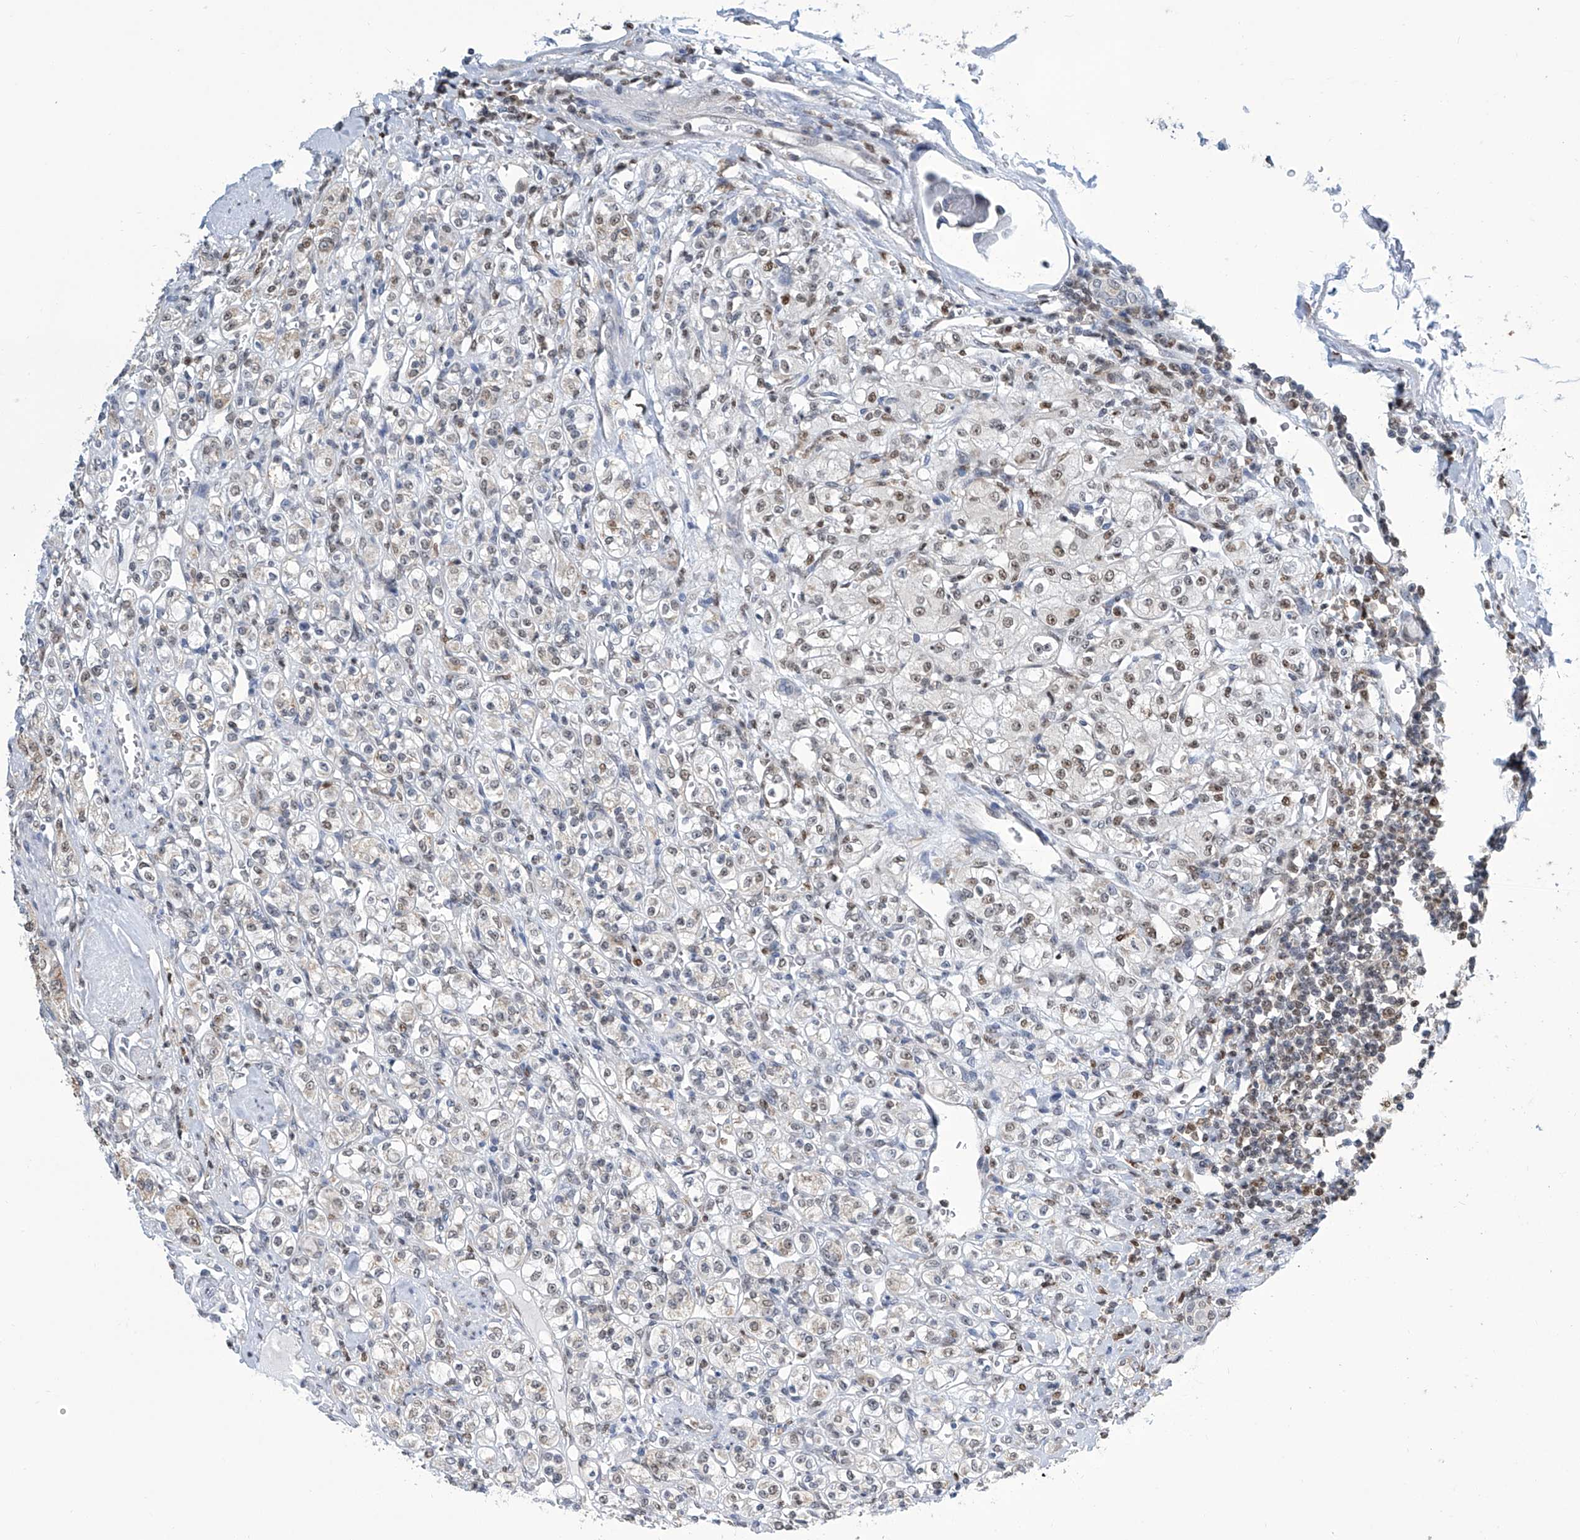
{"staining": {"intensity": "moderate", "quantity": "<25%", "location": "cytoplasmic/membranous,nuclear"}, "tissue": "renal cancer", "cell_type": "Tumor cells", "image_type": "cancer", "snomed": [{"axis": "morphology", "description": "Adenocarcinoma, NOS"}, {"axis": "topography", "description": "Kidney"}], "caption": "Renal cancer (adenocarcinoma) was stained to show a protein in brown. There is low levels of moderate cytoplasmic/membranous and nuclear staining in about <25% of tumor cells. Immunohistochemistry stains the protein in brown and the nuclei are stained blue.", "gene": "SREBF2", "patient": {"sex": "male", "age": 77}}